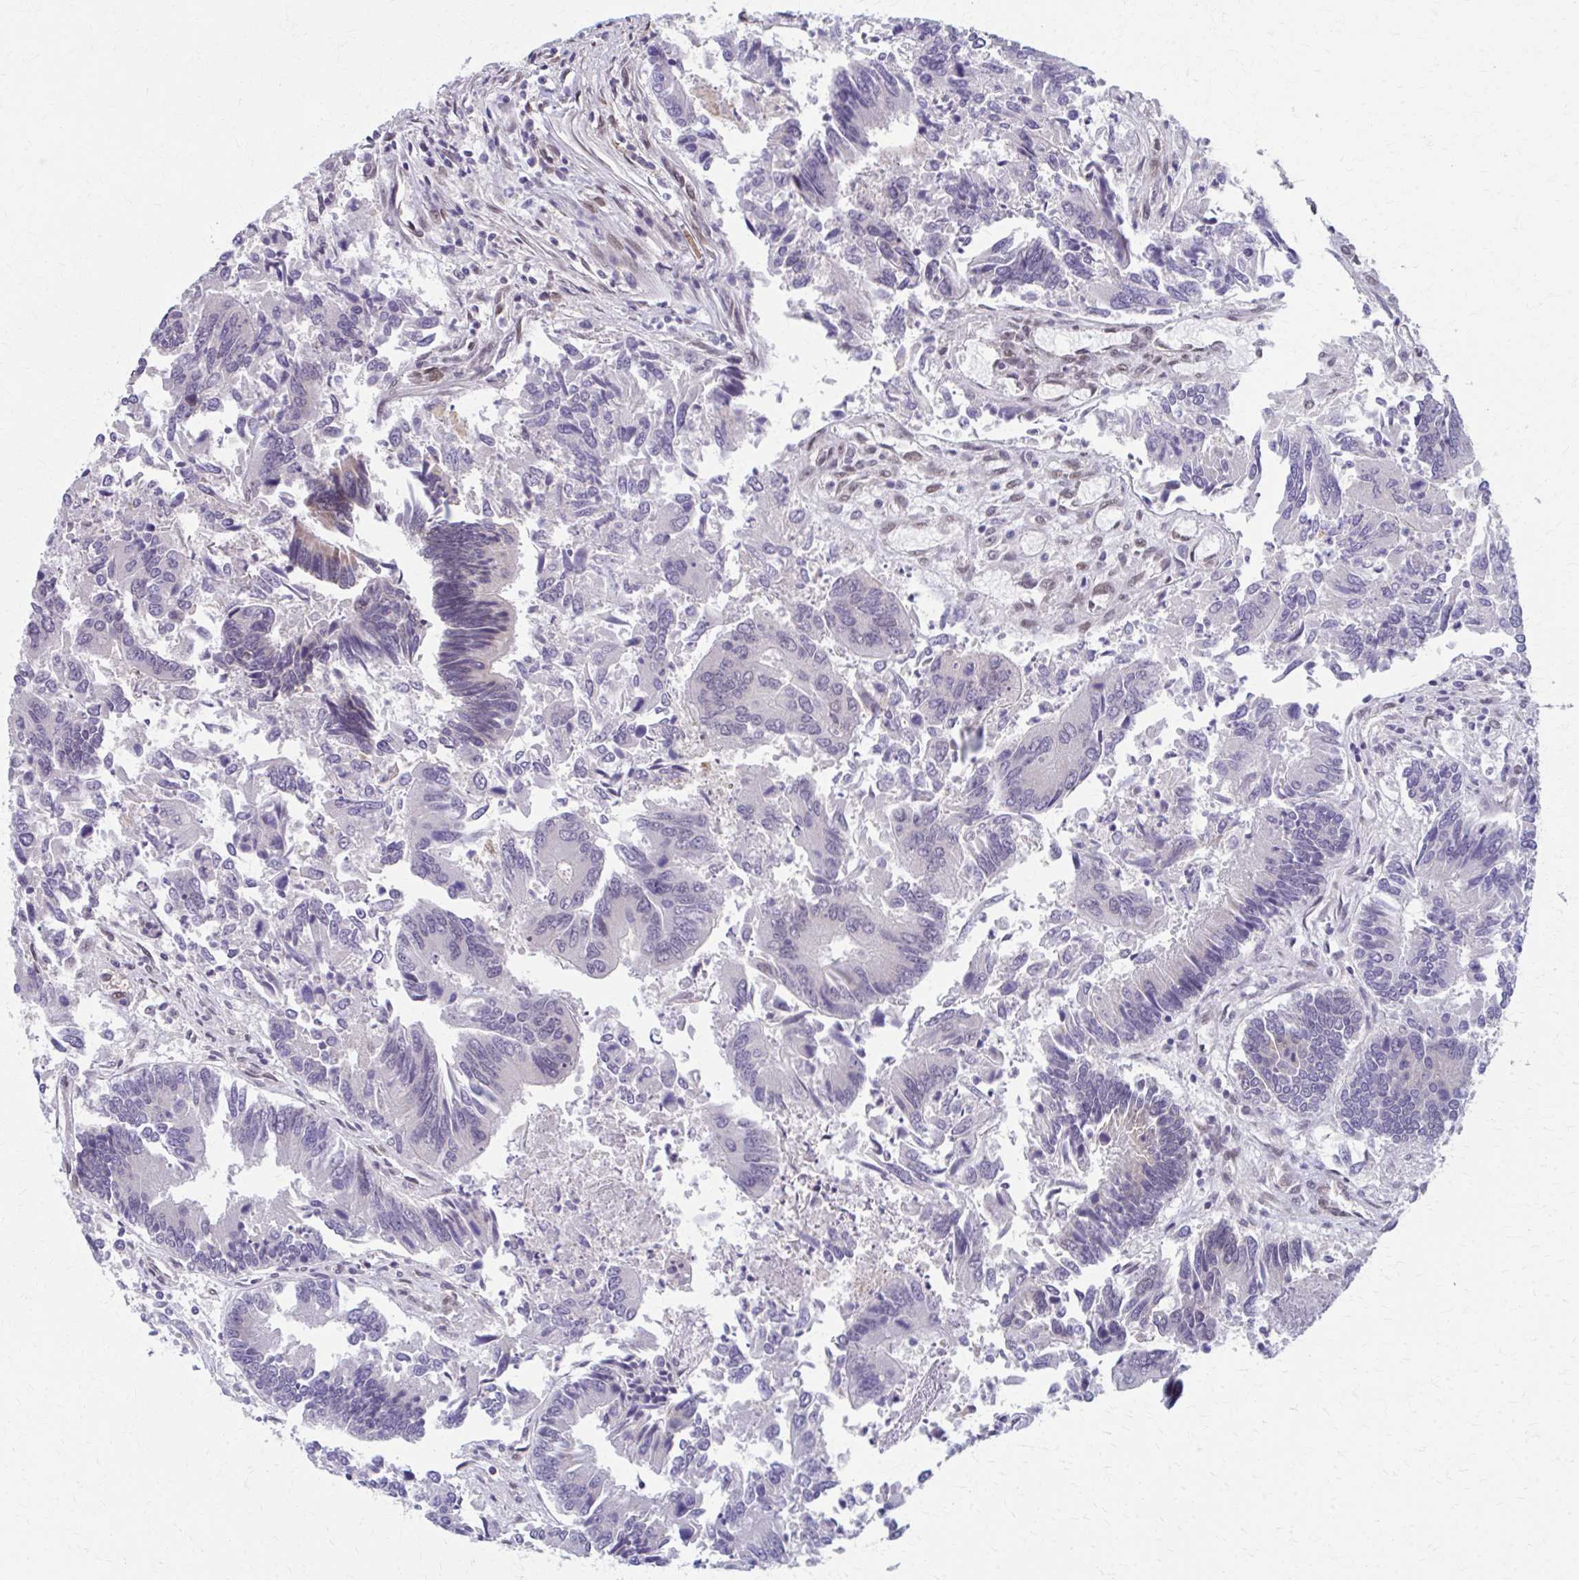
{"staining": {"intensity": "weak", "quantity": "<25%", "location": "cytoplasmic/membranous"}, "tissue": "colorectal cancer", "cell_type": "Tumor cells", "image_type": "cancer", "snomed": [{"axis": "morphology", "description": "Adenocarcinoma, NOS"}, {"axis": "topography", "description": "Colon"}], "caption": "A high-resolution micrograph shows IHC staining of colorectal cancer (adenocarcinoma), which displays no significant expression in tumor cells.", "gene": "SETBP1", "patient": {"sex": "female", "age": 67}}